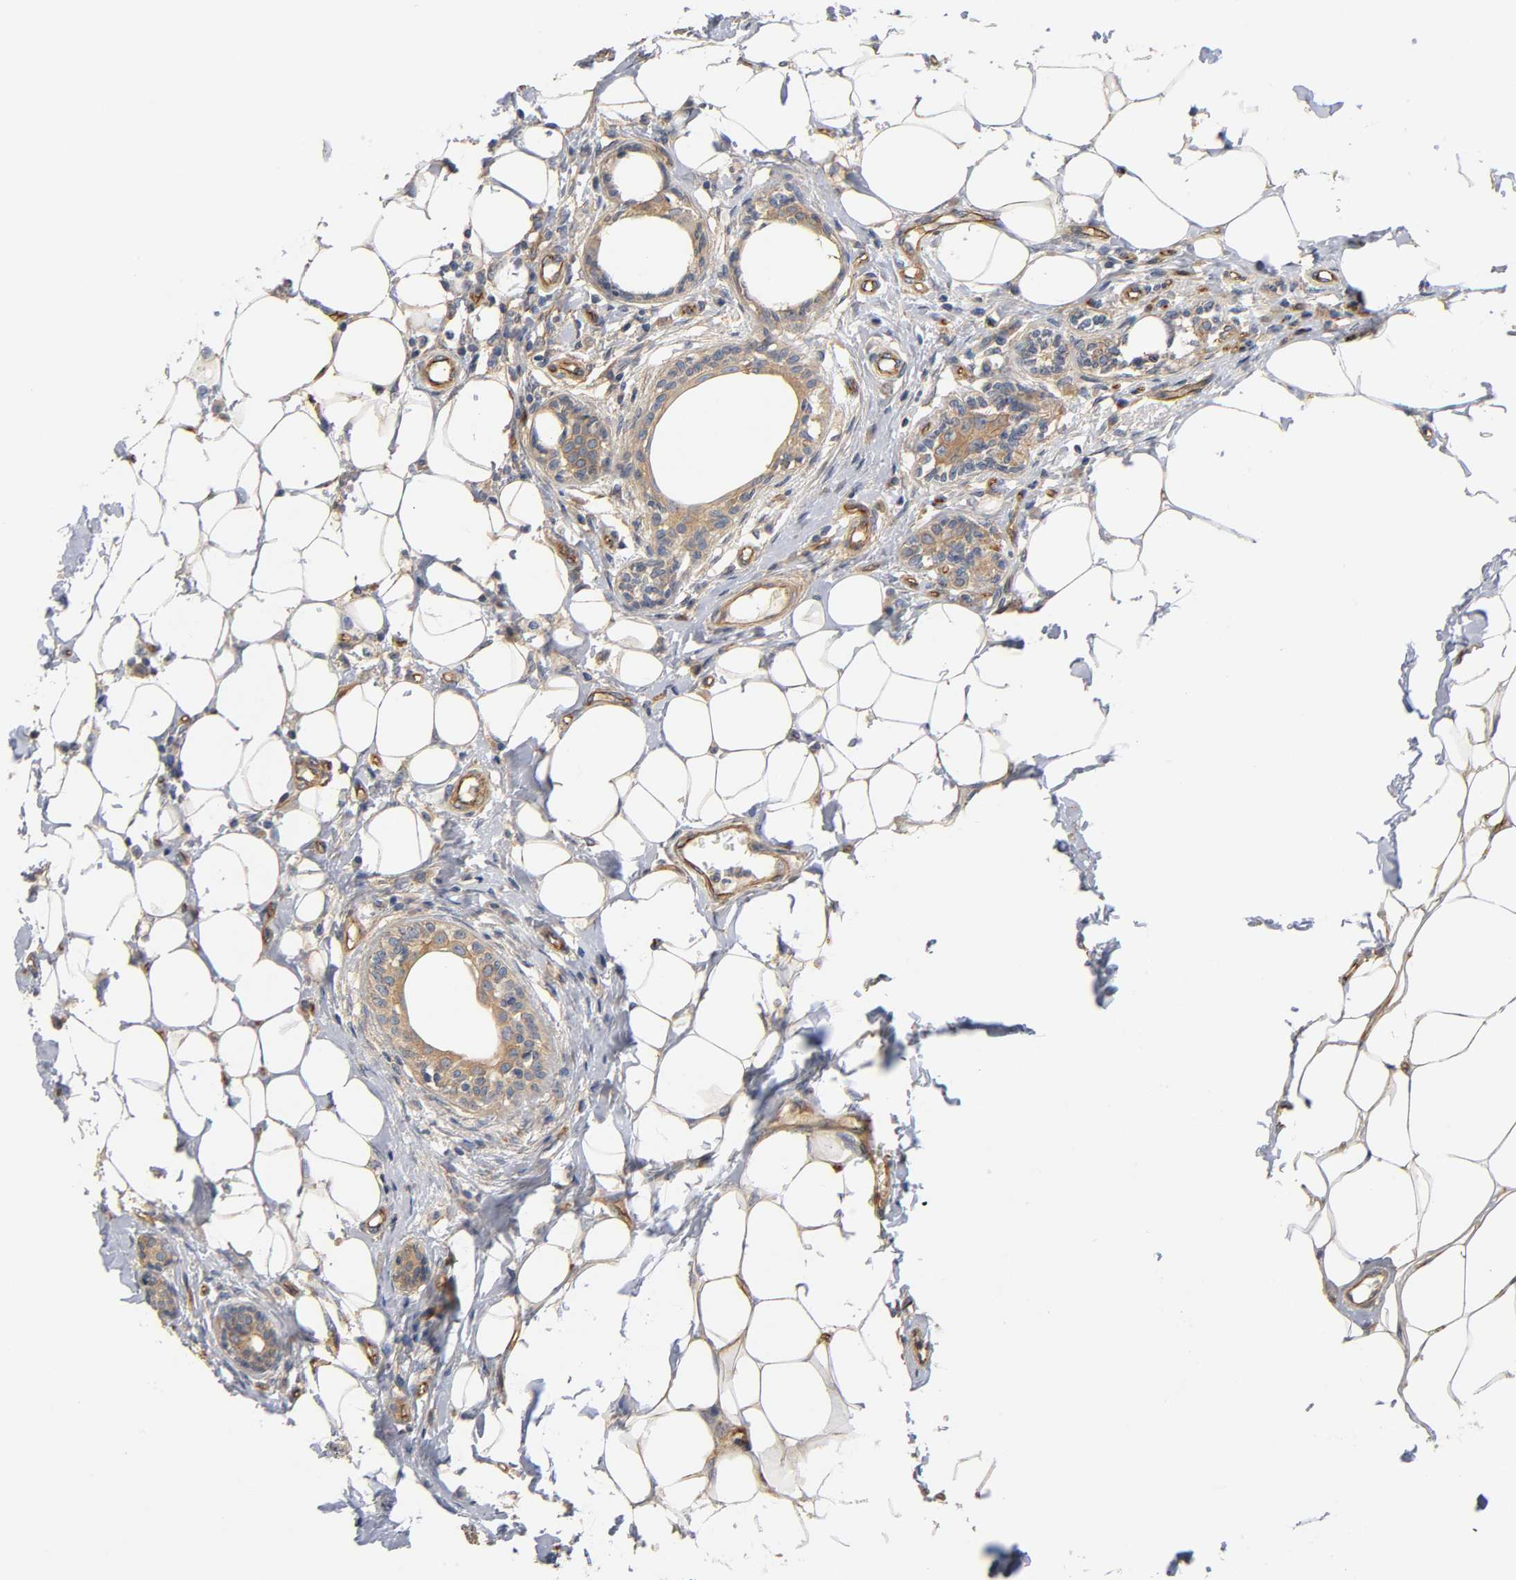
{"staining": {"intensity": "moderate", "quantity": ">75%", "location": "cytoplasmic/membranous"}, "tissue": "breast cancer", "cell_type": "Tumor cells", "image_type": "cancer", "snomed": [{"axis": "morphology", "description": "Duct carcinoma"}, {"axis": "topography", "description": "Breast"}], "caption": "A high-resolution micrograph shows immunohistochemistry staining of breast invasive ductal carcinoma, which displays moderate cytoplasmic/membranous staining in approximately >75% of tumor cells.", "gene": "MARS1", "patient": {"sex": "female", "age": 40}}